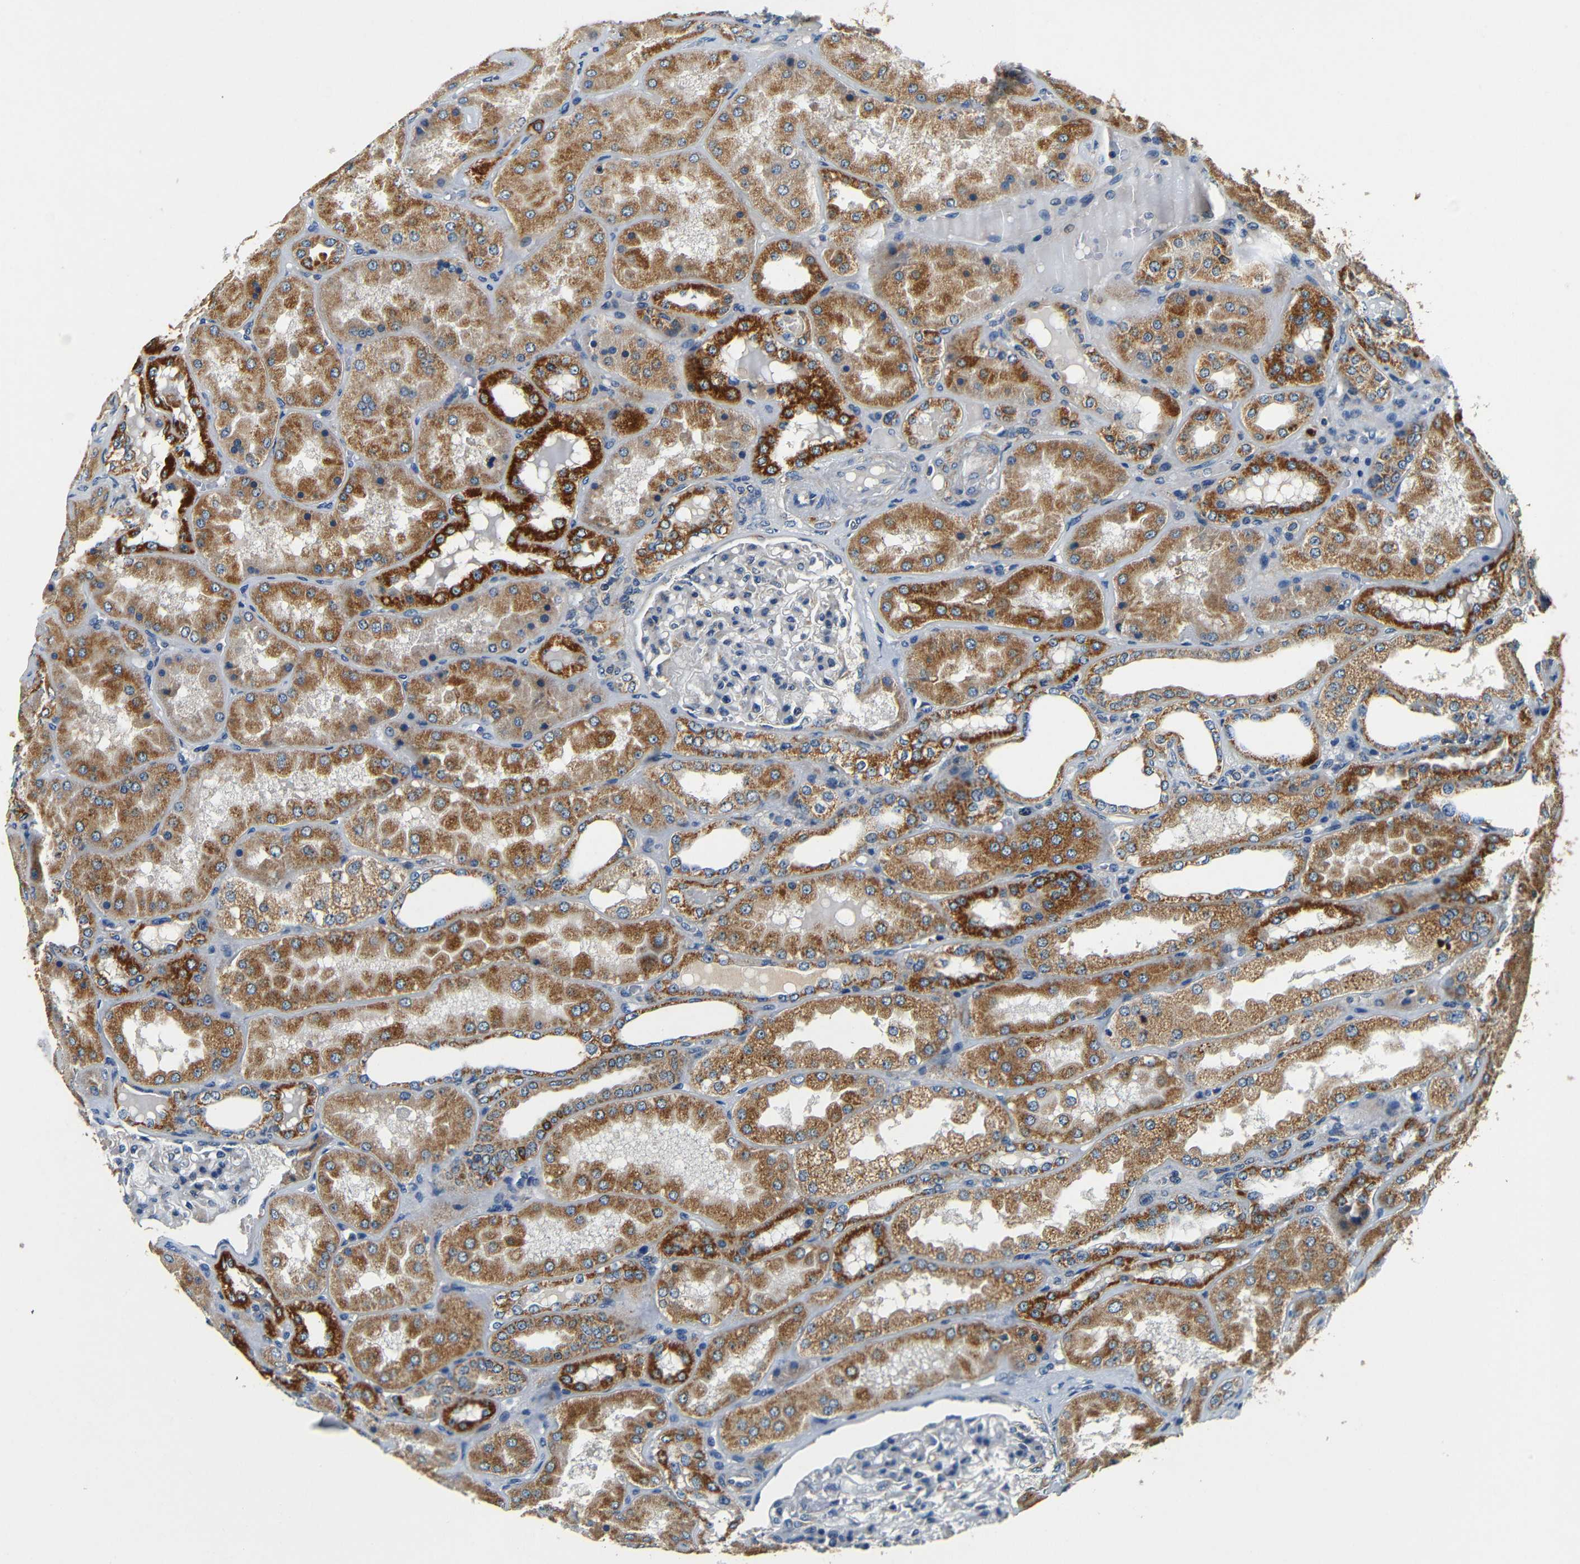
{"staining": {"intensity": "negative", "quantity": "none", "location": "none"}, "tissue": "kidney", "cell_type": "Cells in glomeruli", "image_type": "normal", "snomed": [{"axis": "morphology", "description": "Normal tissue, NOS"}, {"axis": "topography", "description": "Kidney"}], "caption": "IHC of unremarkable human kidney exhibits no staining in cells in glomeruli.", "gene": "MTX1", "patient": {"sex": "female", "age": 56}}